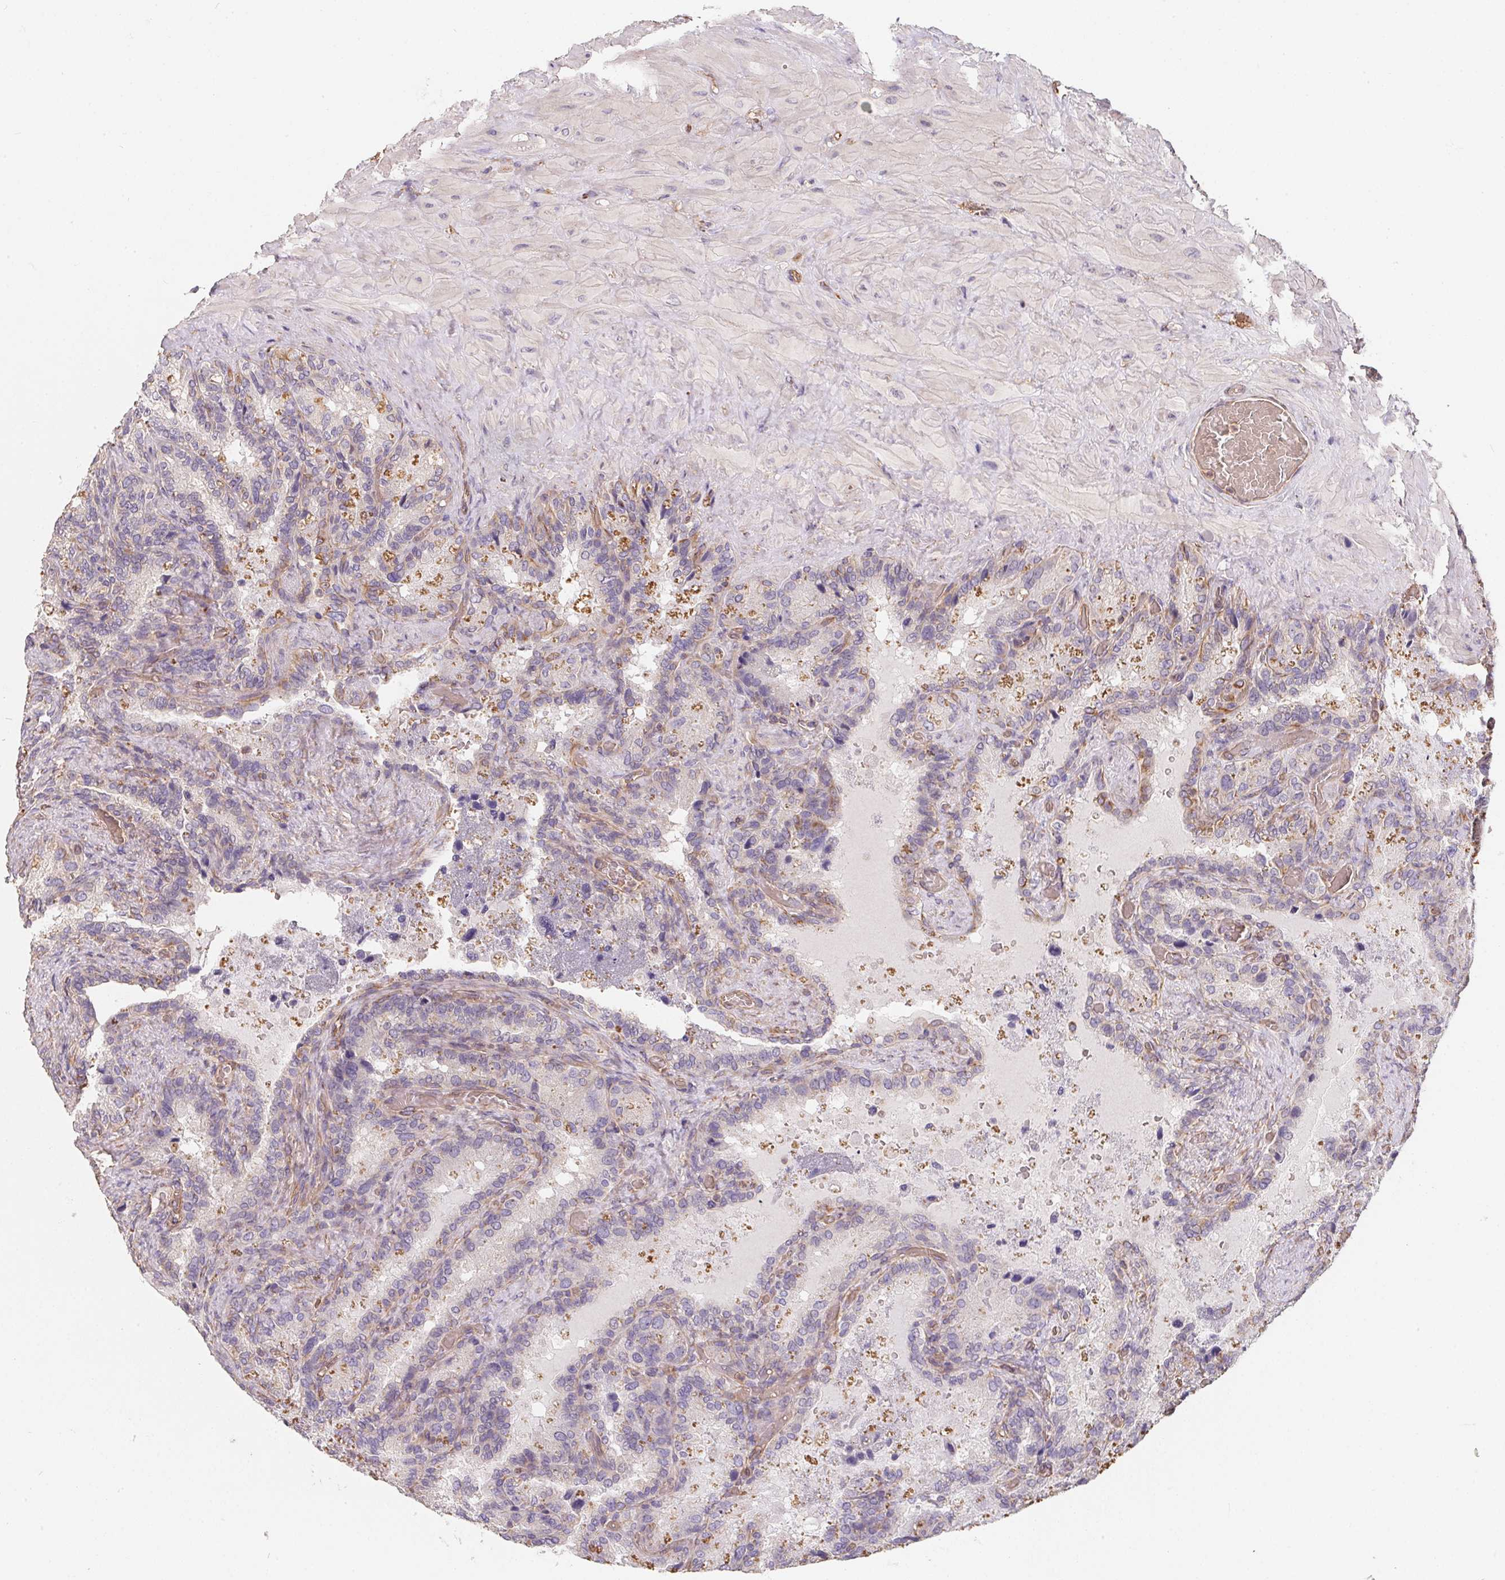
{"staining": {"intensity": "moderate", "quantity": "<25%", "location": "cytoplasmic/membranous"}, "tissue": "seminal vesicle", "cell_type": "Glandular cells", "image_type": "normal", "snomed": [{"axis": "morphology", "description": "Normal tissue, NOS"}, {"axis": "topography", "description": "Seminal veicle"}], "caption": "Protein staining of normal seminal vesicle demonstrates moderate cytoplasmic/membranous expression in approximately <25% of glandular cells. Using DAB (3,3'-diaminobenzidine) (brown) and hematoxylin (blue) stains, captured at high magnification using brightfield microscopy.", "gene": "TBKBP1", "patient": {"sex": "male", "age": 60}}